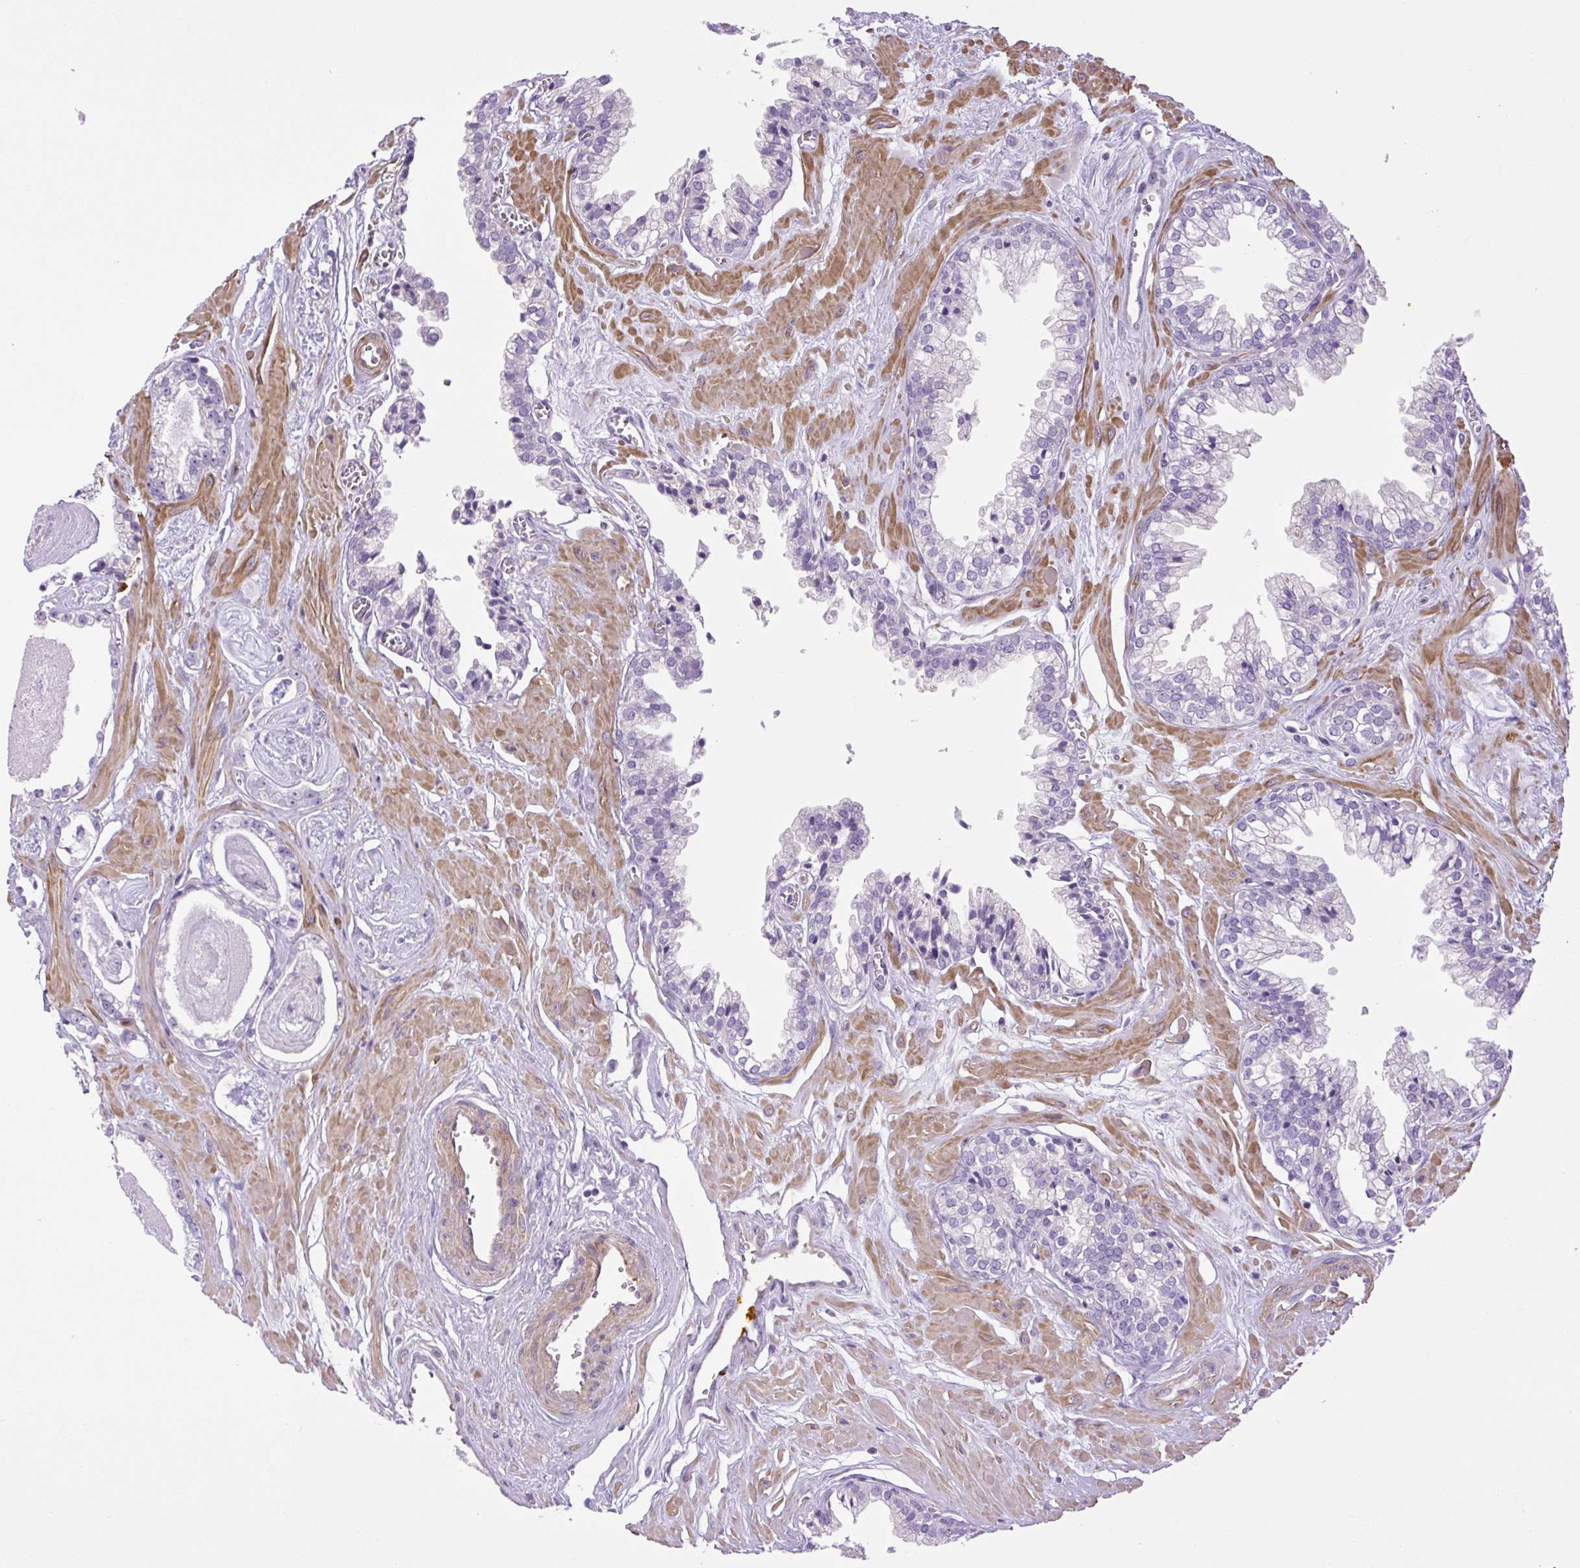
{"staining": {"intensity": "negative", "quantity": "none", "location": "none"}, "tissue": "prostate cancer", "cell_type": "Tumor cells", "image_type": "cancer", "snomed": [{"axis": "morphology", "description": "Adenocarcinoma, Low grade"}, {"axis": "topography", "description": "Prostate"}], "caption": "The histopathology image reveals no significant staining in tumor cells of low-grade adenocarcinoma (prostate).", "gene": "VWA7", "patient": {"sex": "male", "age": 60}}